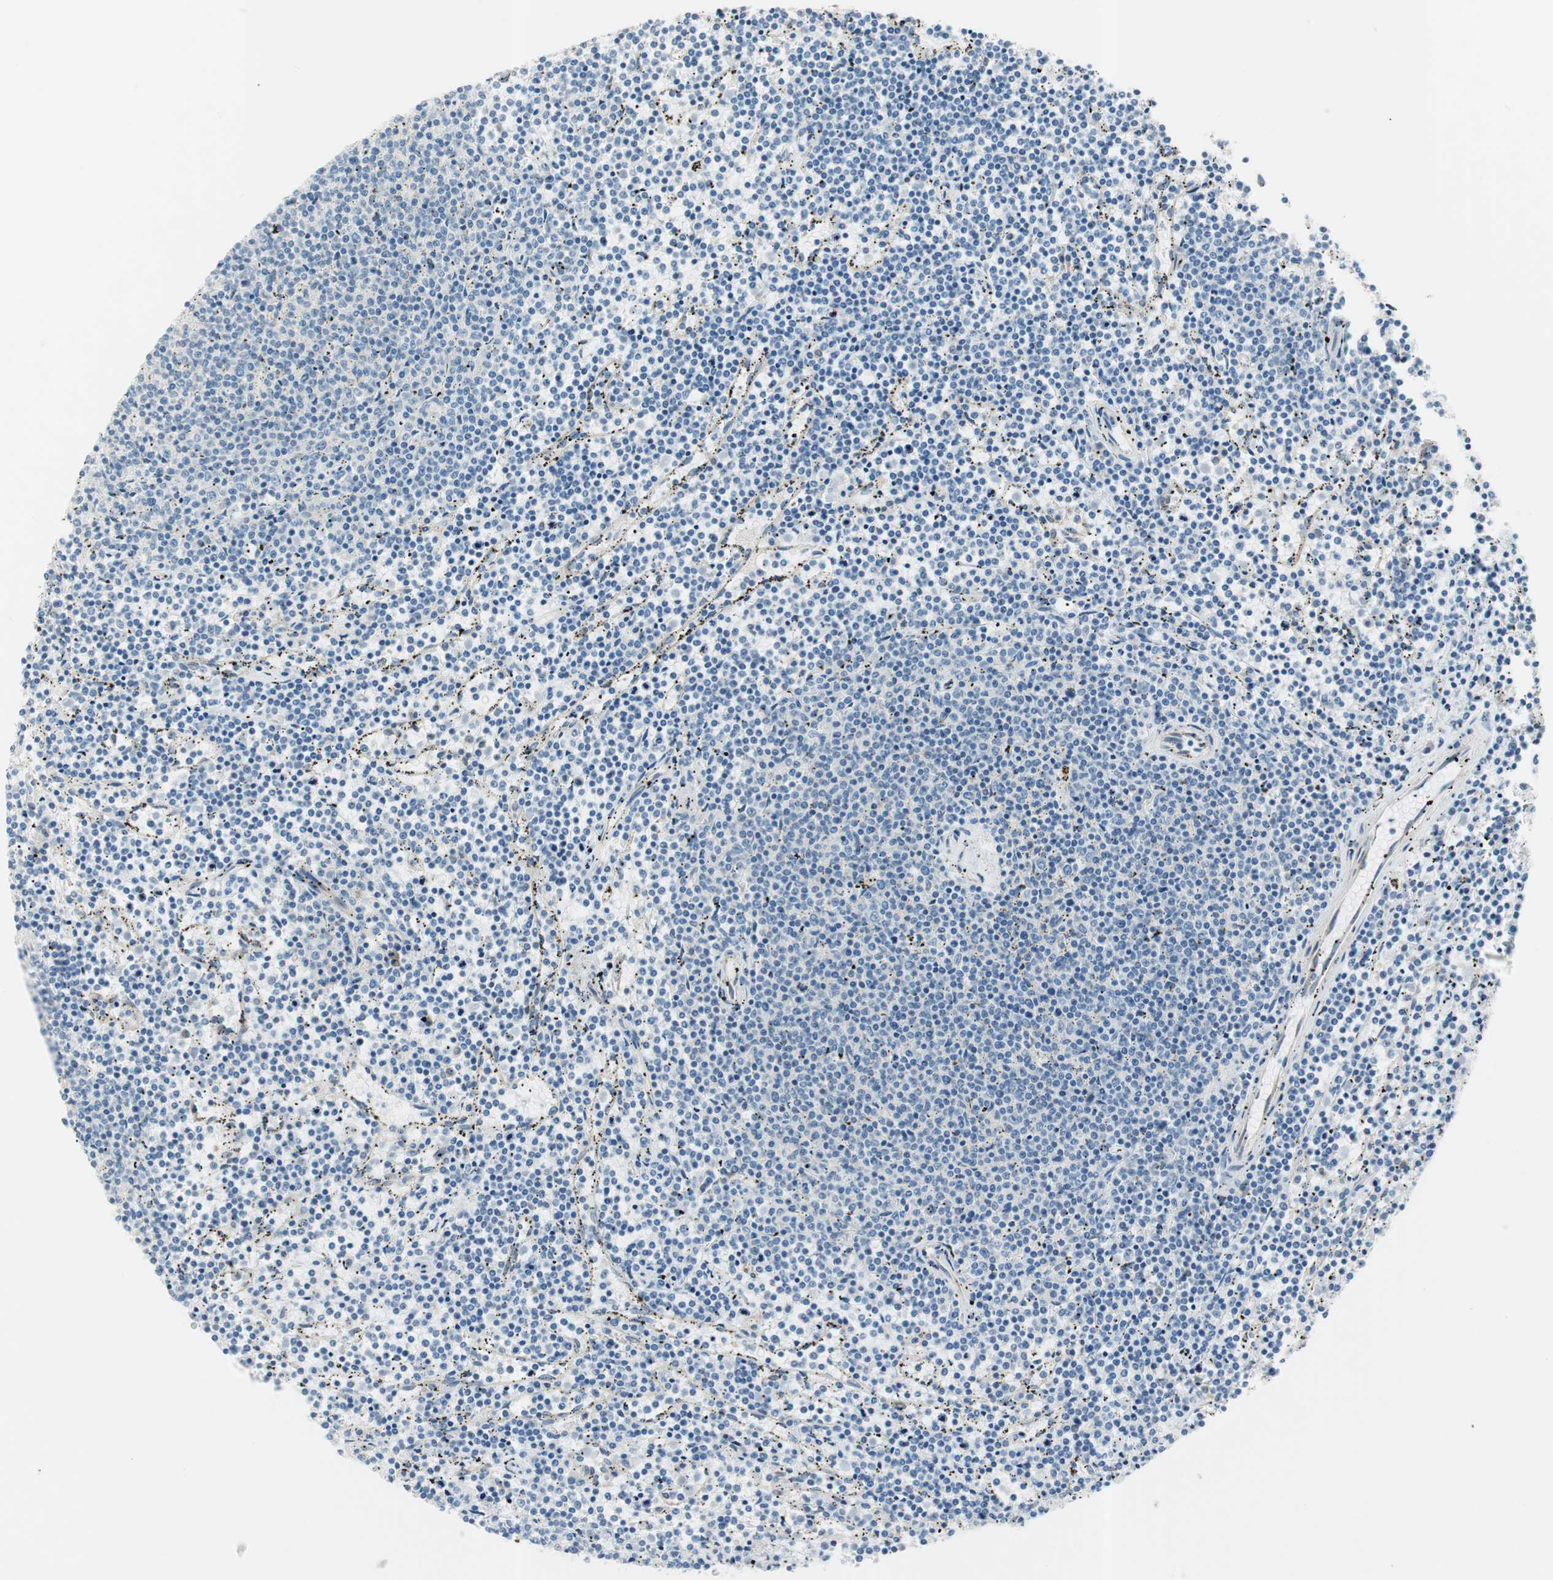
{"staining": {"intensity": "negative", "quantity": "none", "location": "none"}, "tissue": "lymphoma", "cell_type": "Tumor cells", "image_type": "cancer", "snomed": [{"axis": "morphology", "description": "Malignant lymphoma, non-Hodgkin's type, Low grade"}, {"axis": "topography", "description": "Spleen"}], "caption": "DAB immunohistochemical staining of human low-grade malignant lymphoma, non-Hodgkin's type reveals no significant staining in tumor cells.", "gene": "CDK3", "patient": {"sex": "female", "age": 50}}